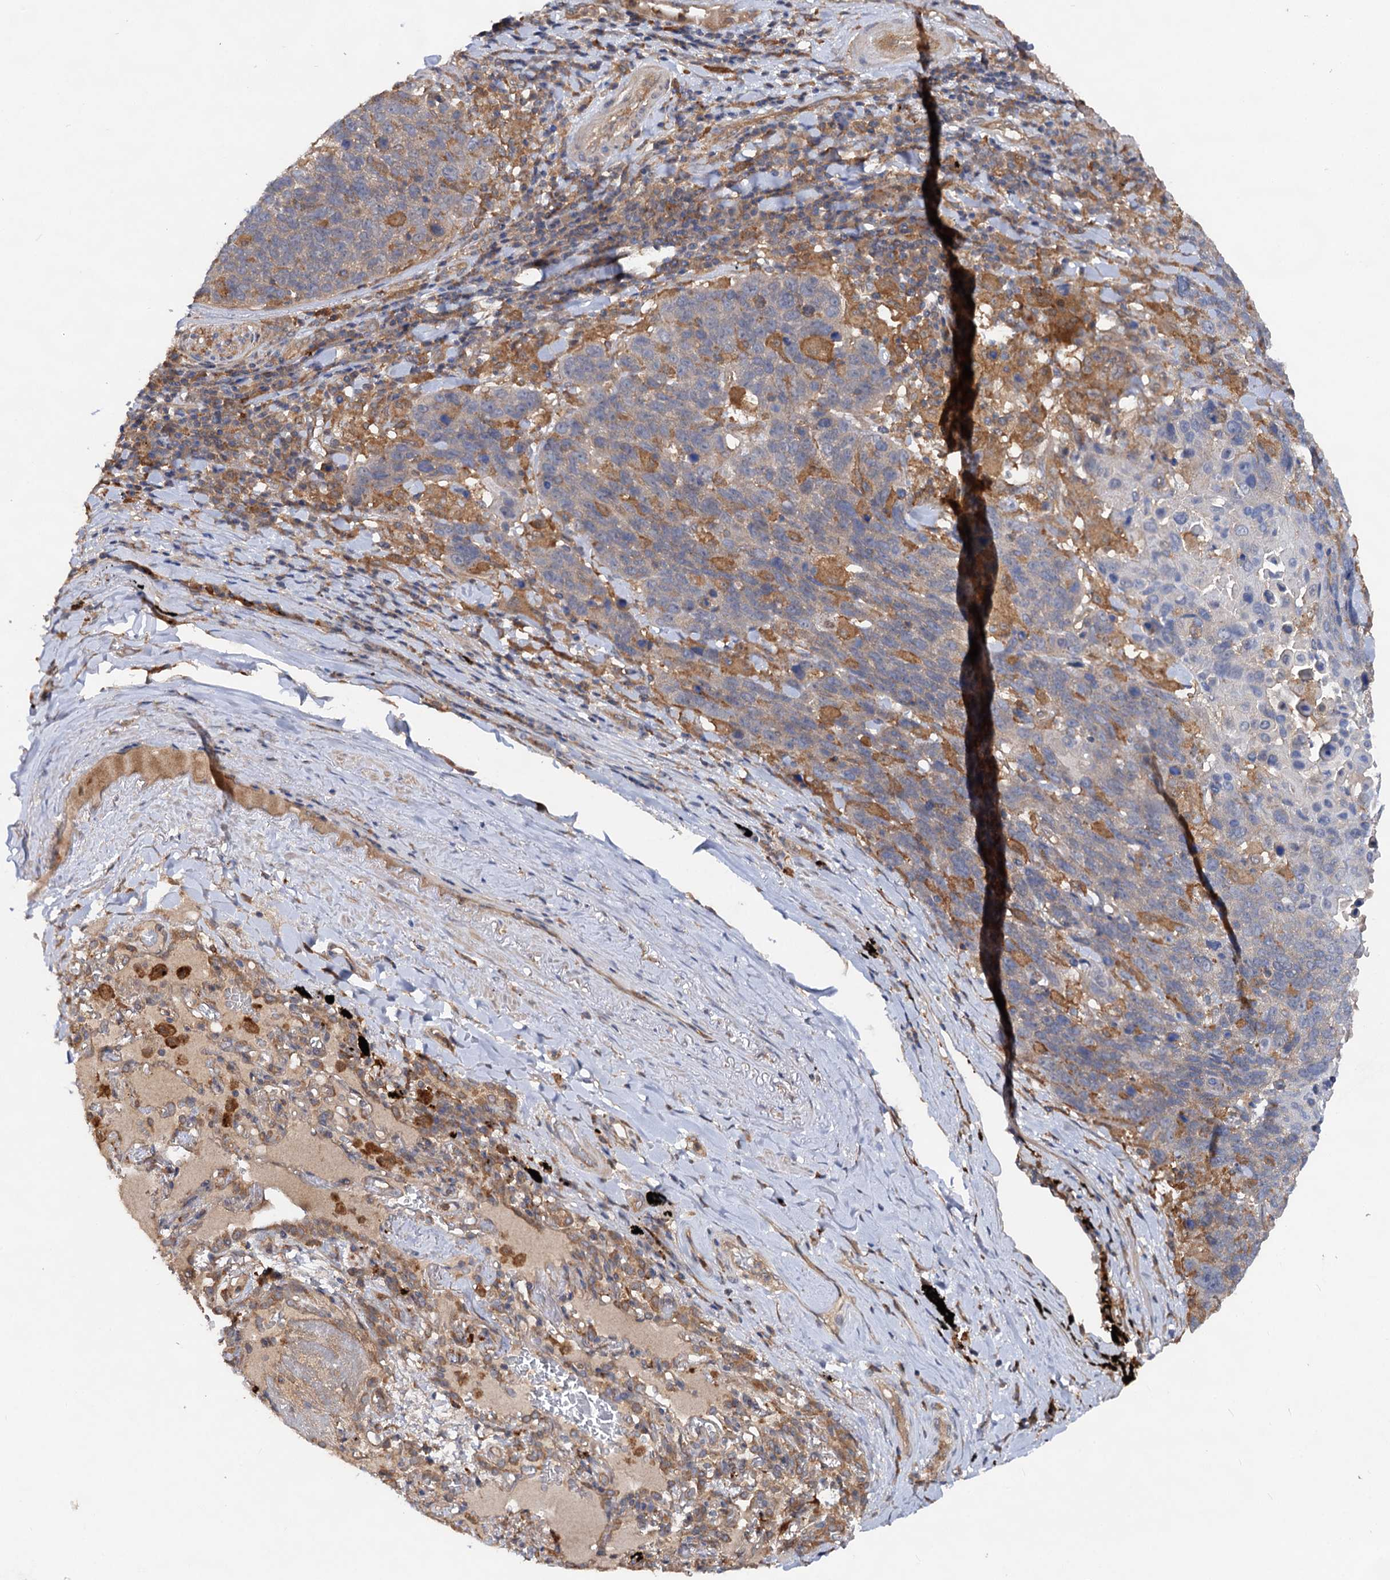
{"staining": {"intensity": "weak", "quantity": "<25%", "location": "cytoplasmic/membranous"}, "tissue": "lung cancer", "cell_type": "Tumor cells", "image_type": "cancer", "snomed": [{"axis": "morphology", "description": "Squamous cell carcinoma, NOS"}, {"axis": "topography", "description": "Lung"}], "caption": "Lung squamous cell carcinoma stained for a protein using immunohistochemistry (IHC) displays no positivity tumor cells.", "gene": "VPS29", "patient": {"sex": "male", "age": 66}}